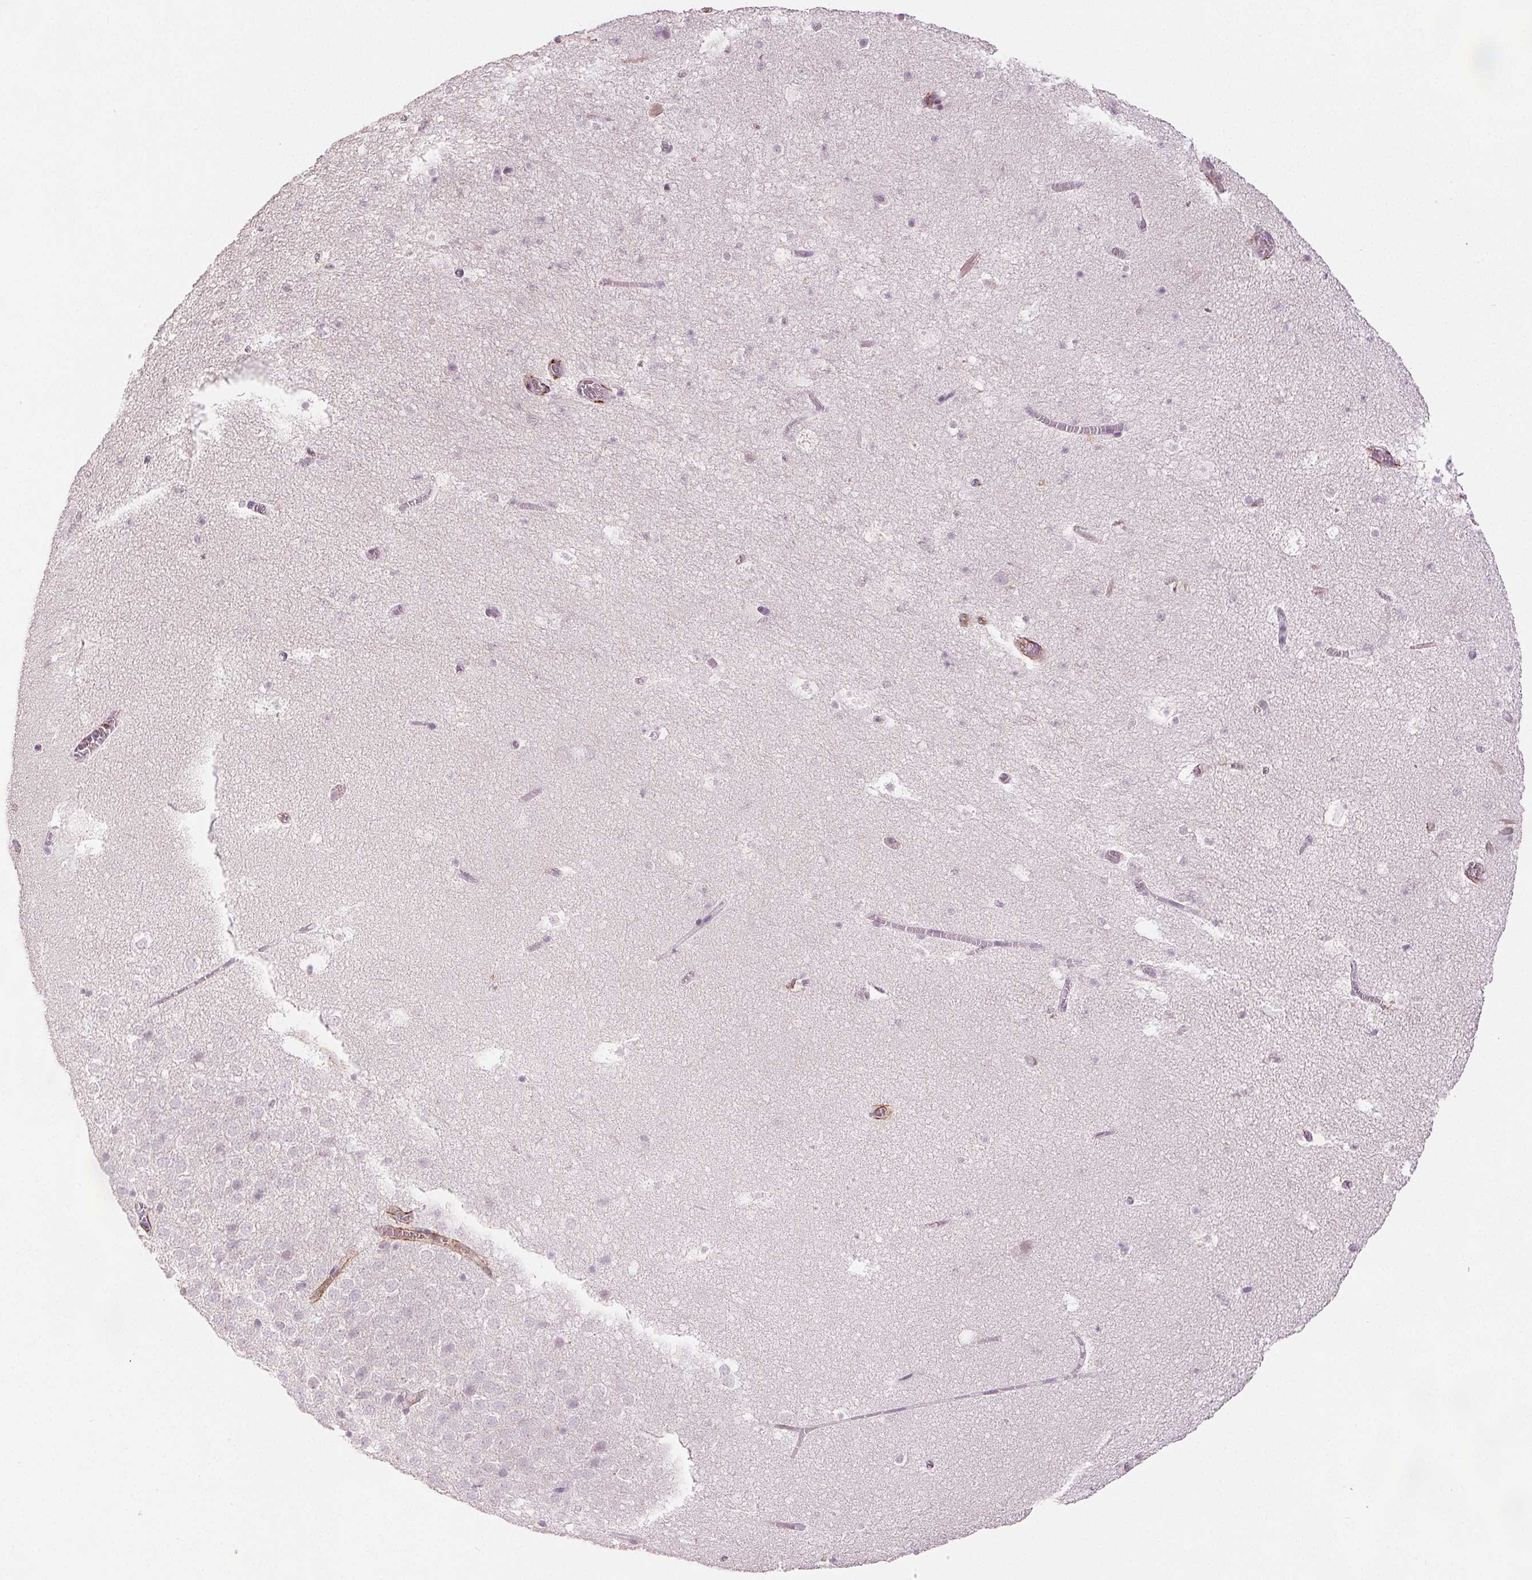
{"staining": {"intensity": "negative", "quantity": "none", "location": "none"}, "tissue": "hippocampus", "cell_type": "Glial cells", "image_type": "normal", "snomed": [{"axis": "morphology", "description": "Normal tissue, NOS"}, {"axis": "topography", "description": "Hippocampus"}], "caption": "DAB immunohistochemical staining of normal human hippocampus demonstrates no significant expression in glial cells.", "gene": "FBN1", "patient": {"sex": "female", "age": 42}}